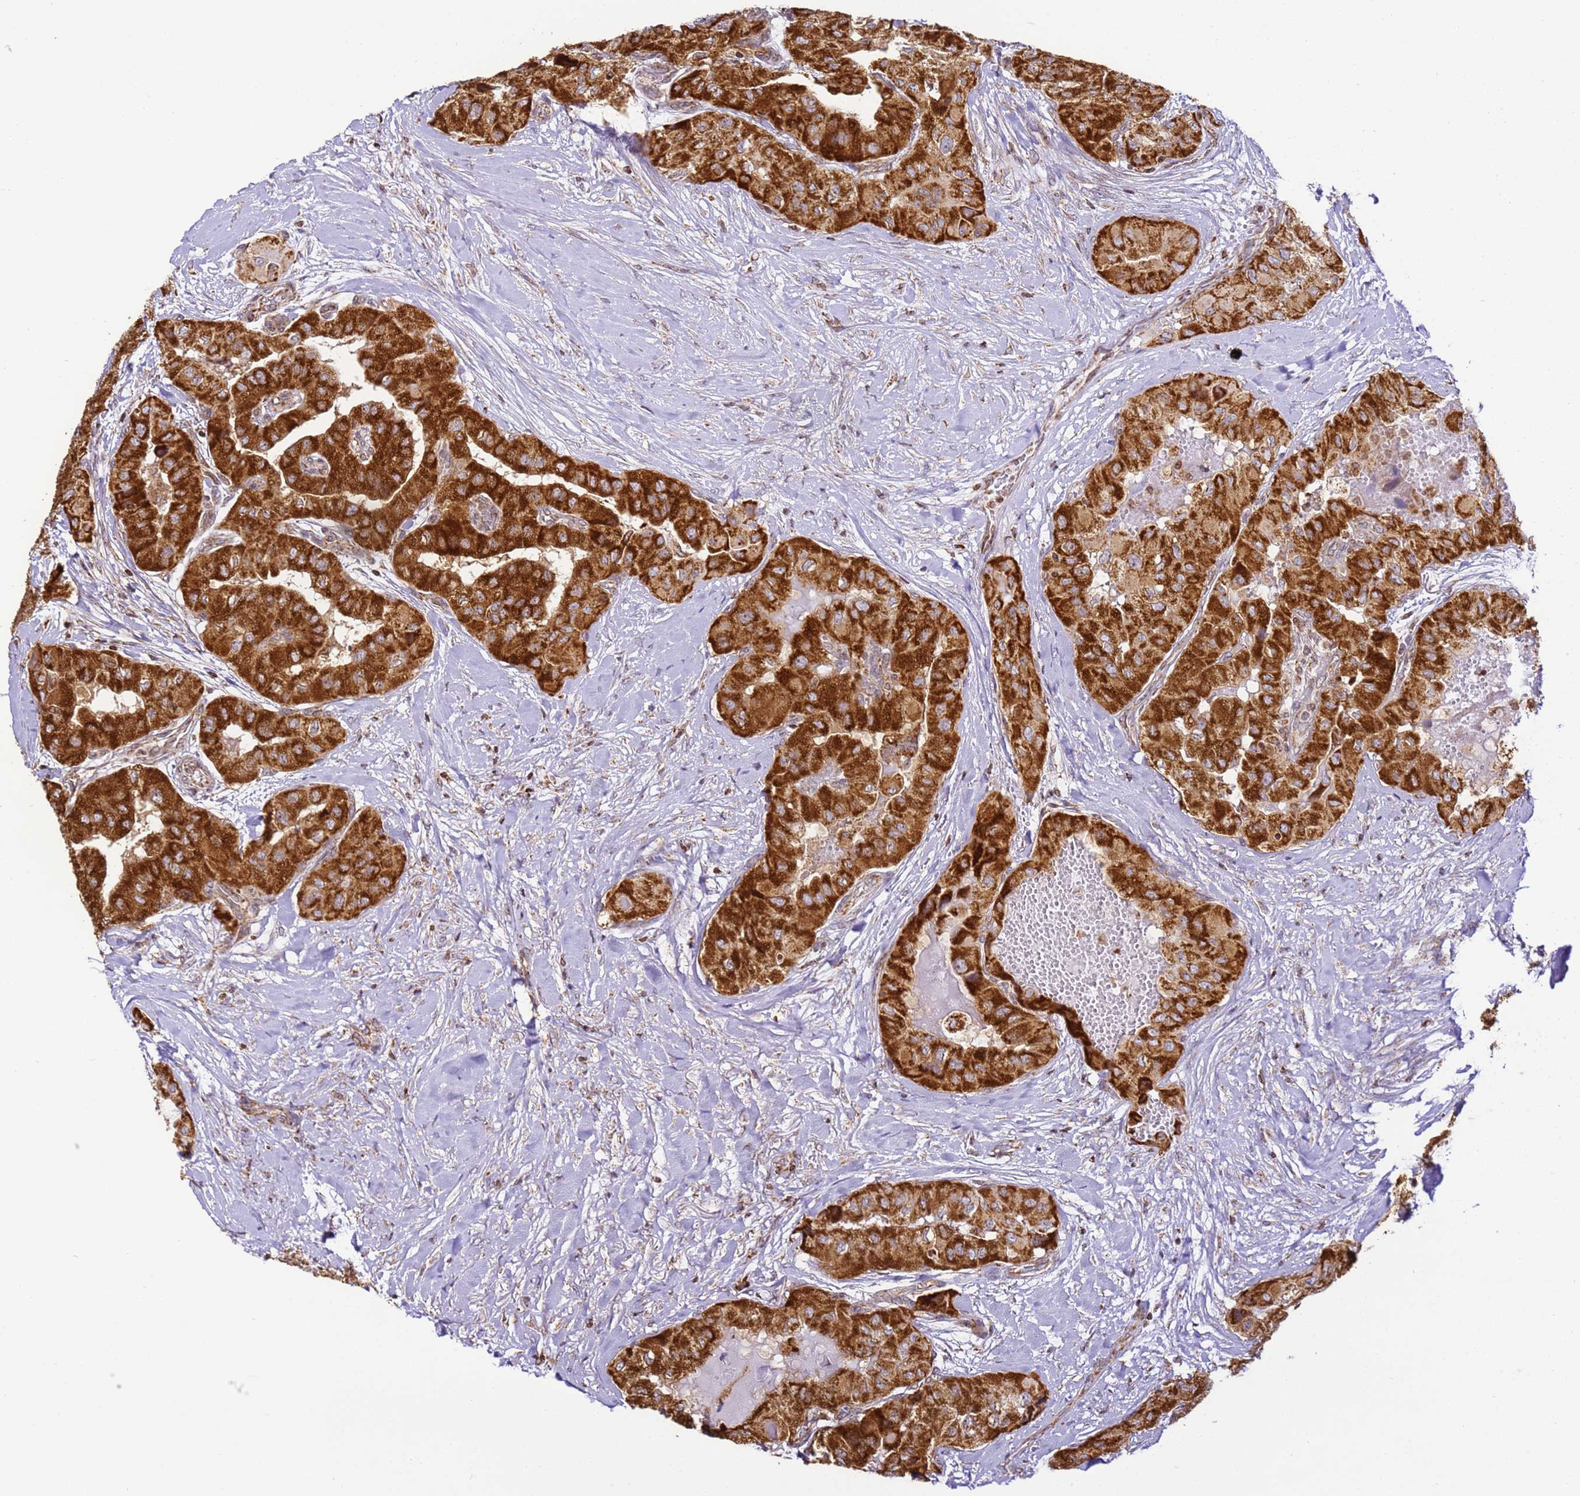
{"staining": {"intensity": "strong", "quantity": ">75%", "location": "cytoplasmic/membranous"}, "tissue": "thyroid cancer", "cell_type": "Tumor cells", "image_type": "cancer", "snomed": [{"axis": "morphology", "description": "Papillary adenocarcinoma, NOS"}, {"axis": "topography", "description": "Thyroid gland"}], "caption": "An immunohistochemistry histopathology image of tumor tissue is shown. Protein staining in brown highlights strong cytoplasmic/membranous positivity in thyroid cancer (papillary adenocarcinoma) within tumor cells.", "gene": "HSPE1", "patient": {"sex": "female", "age": 59}}